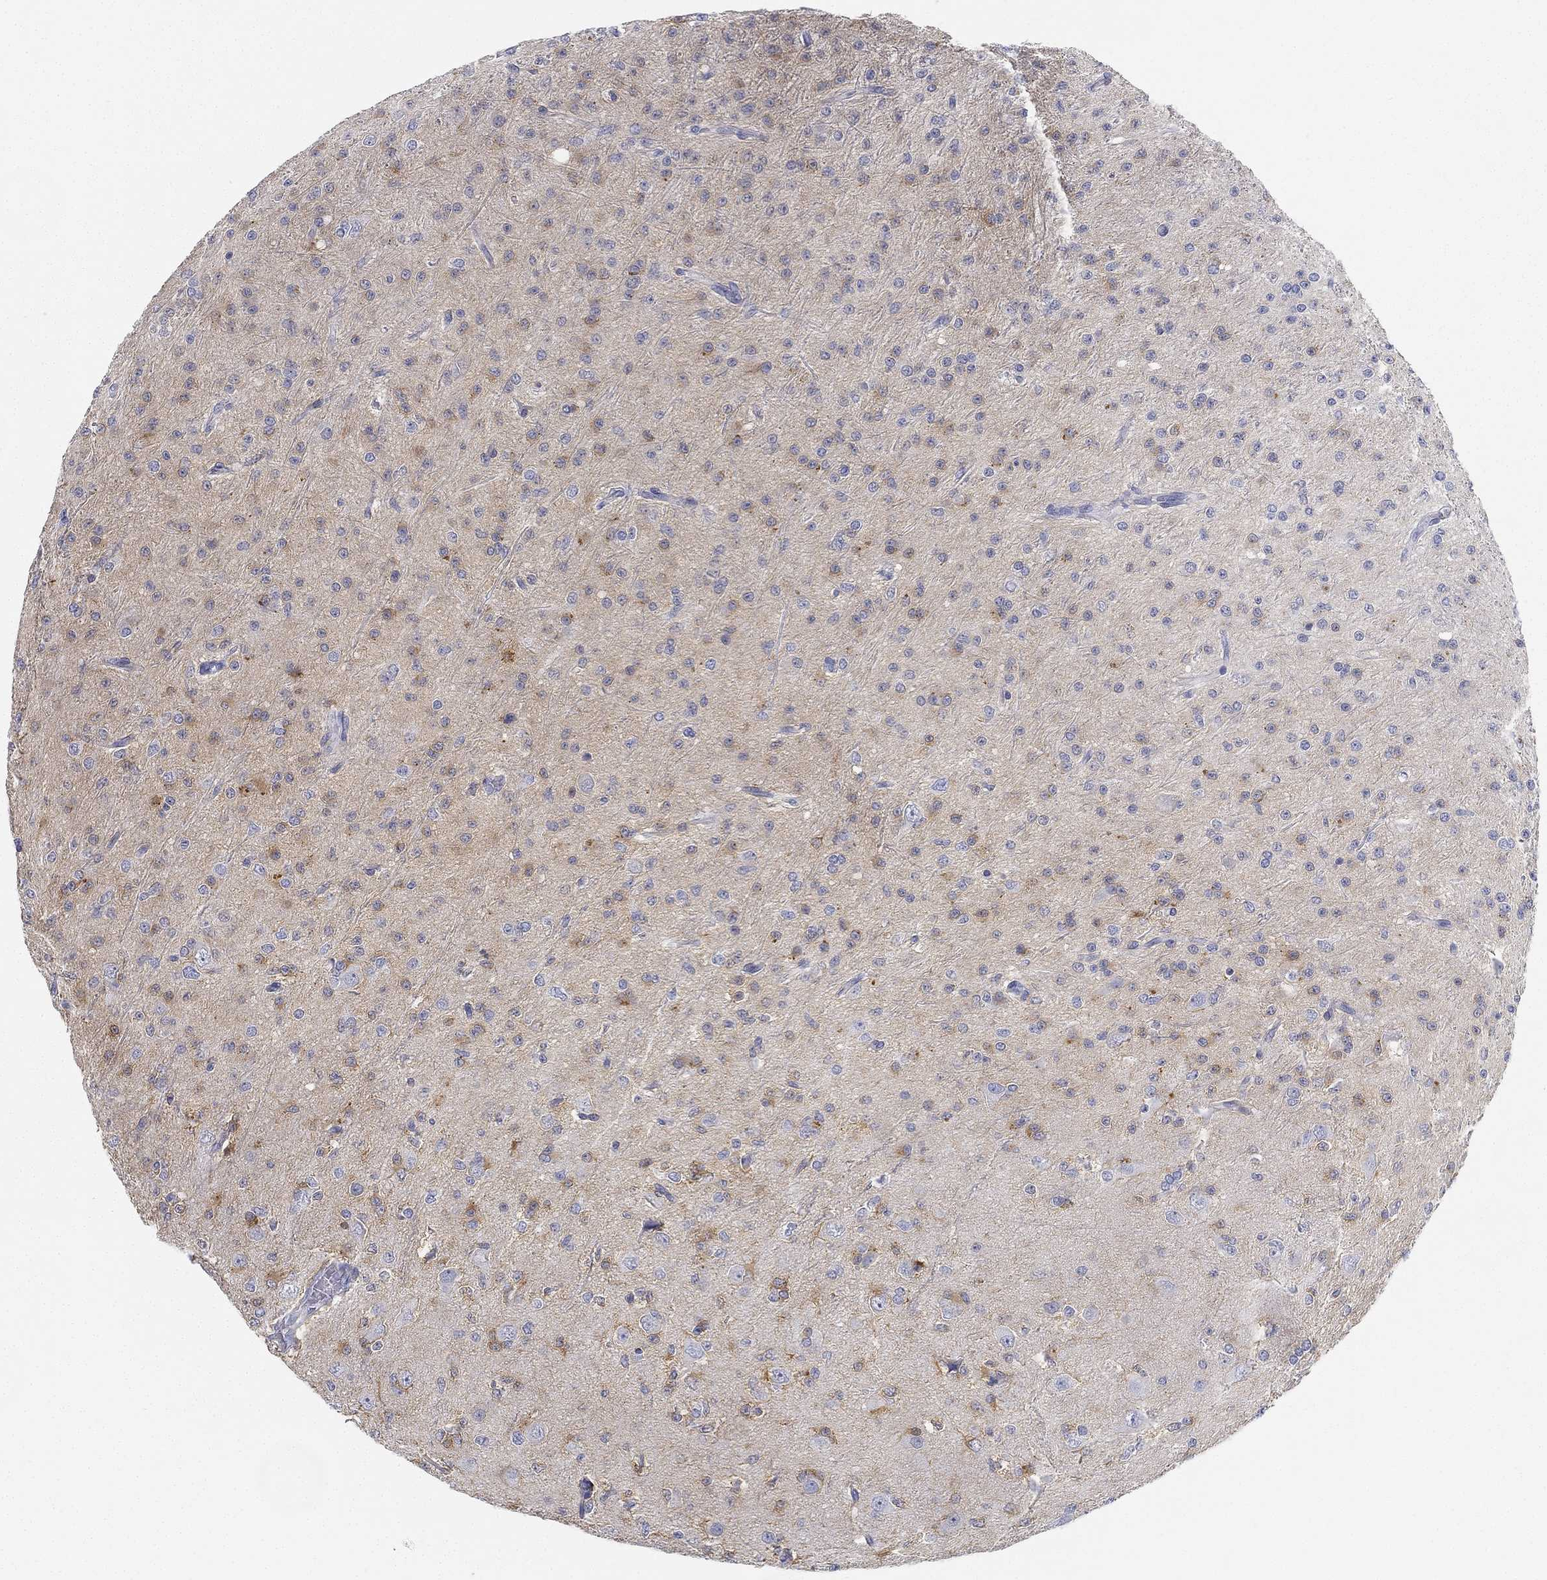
{"staining": {"intensity": "moderate", "quantity": "<25%", "location": "cytoplasmic/membranous"}, "tissue": "glioma", "cell_type": "Tumor cells", "image_type": "cancer", "snomed": [{"axis": "morphology", "description": "Glioma, malignant, Low grade"}, {"axis": "topography", "description": "Brain"}], "caption": "Immunohistochemistry (IHC) of glioma reveals low levels of moderate cytoplasmic/membranous staining in approximately <25% of tumor cells.", "gene": "GPR61", "patient": {"sex": "male", "age": 27}}